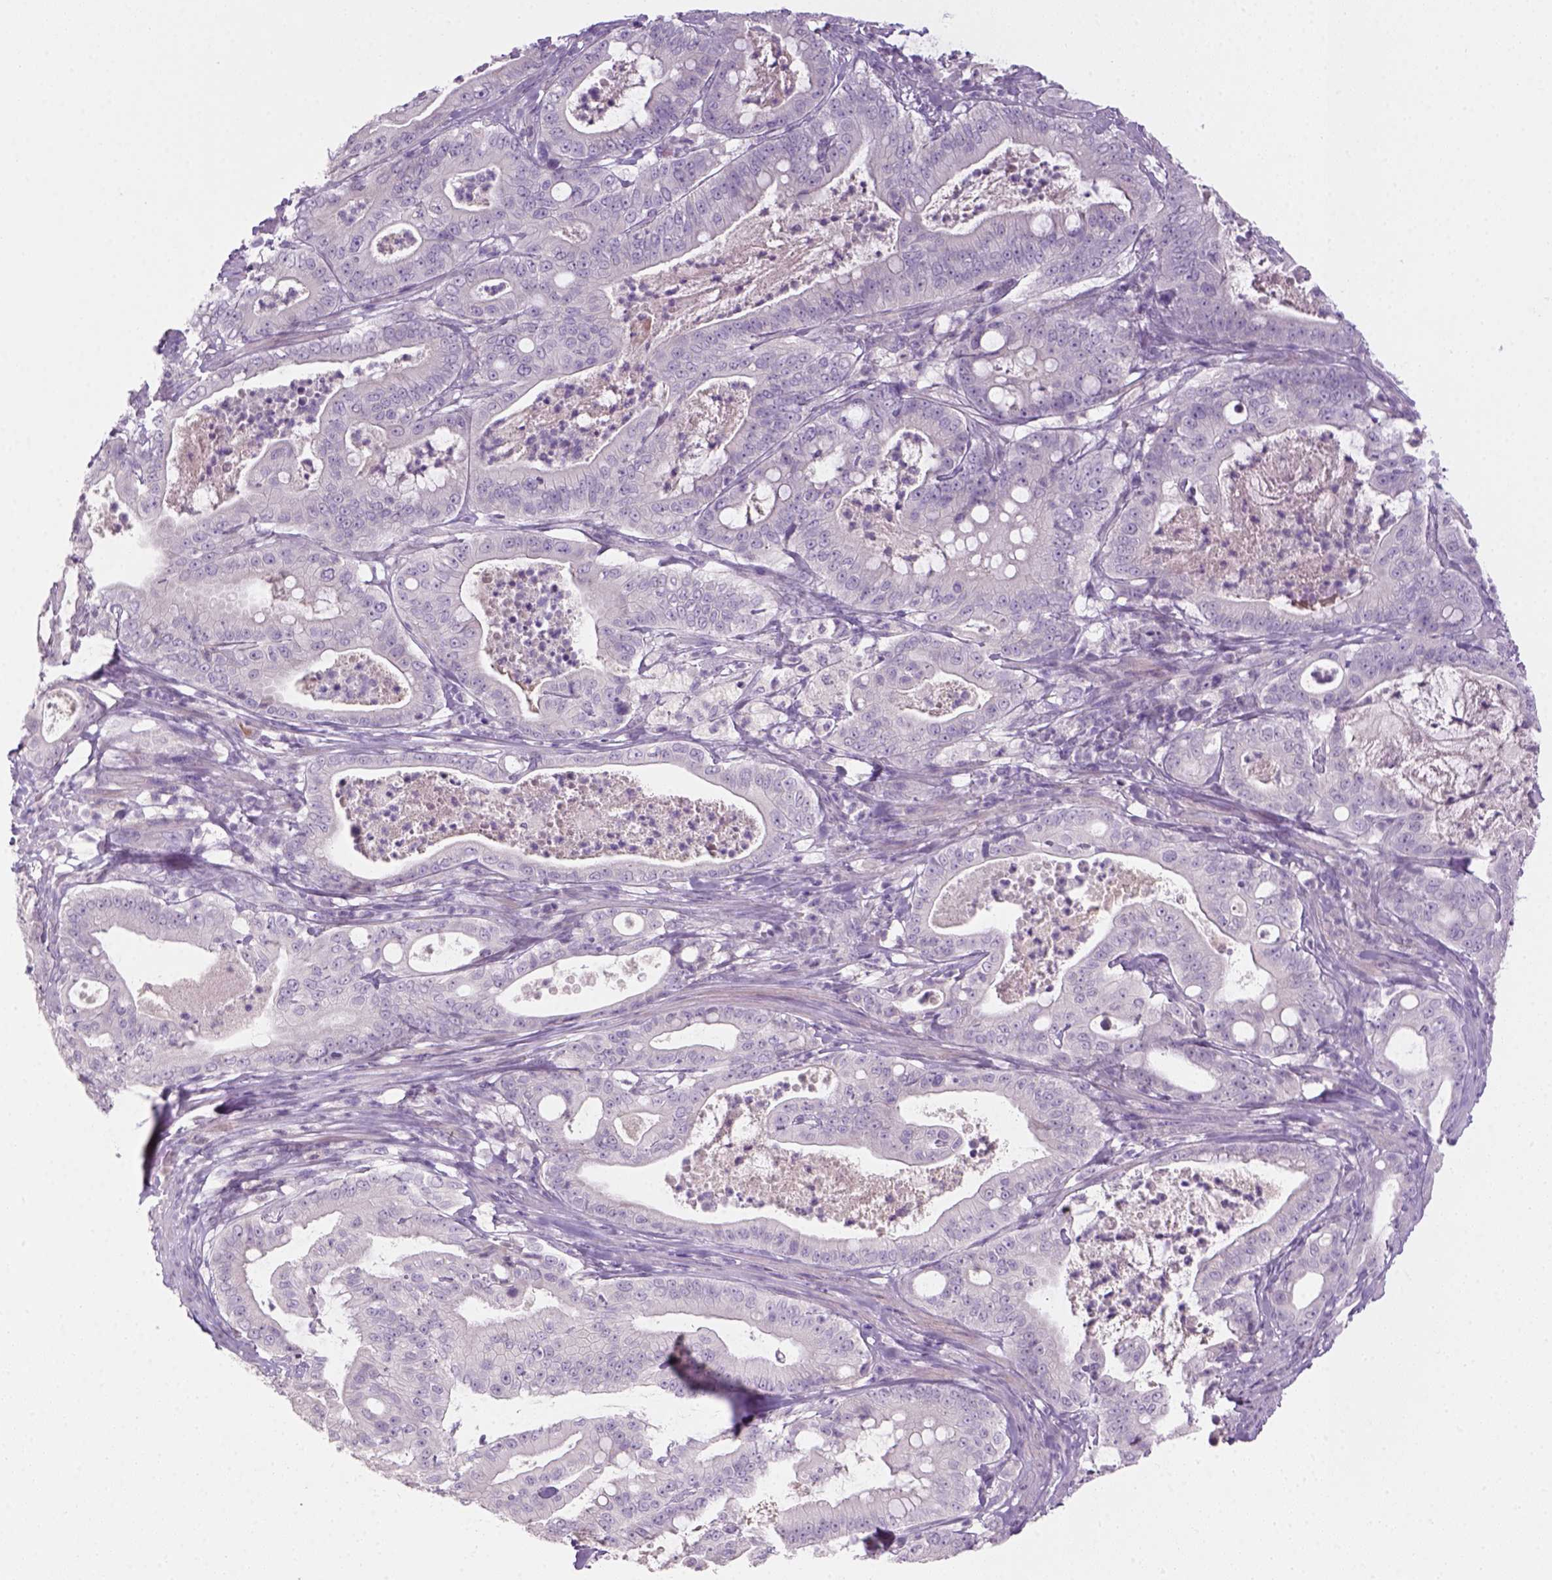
{"staining": {"intensity": "negative", "quantity": "none", "location": "none"}, "tissue": "pancreatic cancer", "cell_type": "Tumor cells", "image_type": "cancer", "snomed": [{"axis": "morphology", "description": "Adenocarcinoma, NOS"}, {"axis": "topography", "description": "Pancreas"}], "caption": "Immunohistochemistry histopathology image of neoplastic tissue: human adenocarcinoma (pancreatic) stained with DAB (3,3'-diaminobenzidine) demonstrates no significant protein expression in tumor cells.", "gene": "GFI1B", "patient": {"sex": "male", "age": 71}}